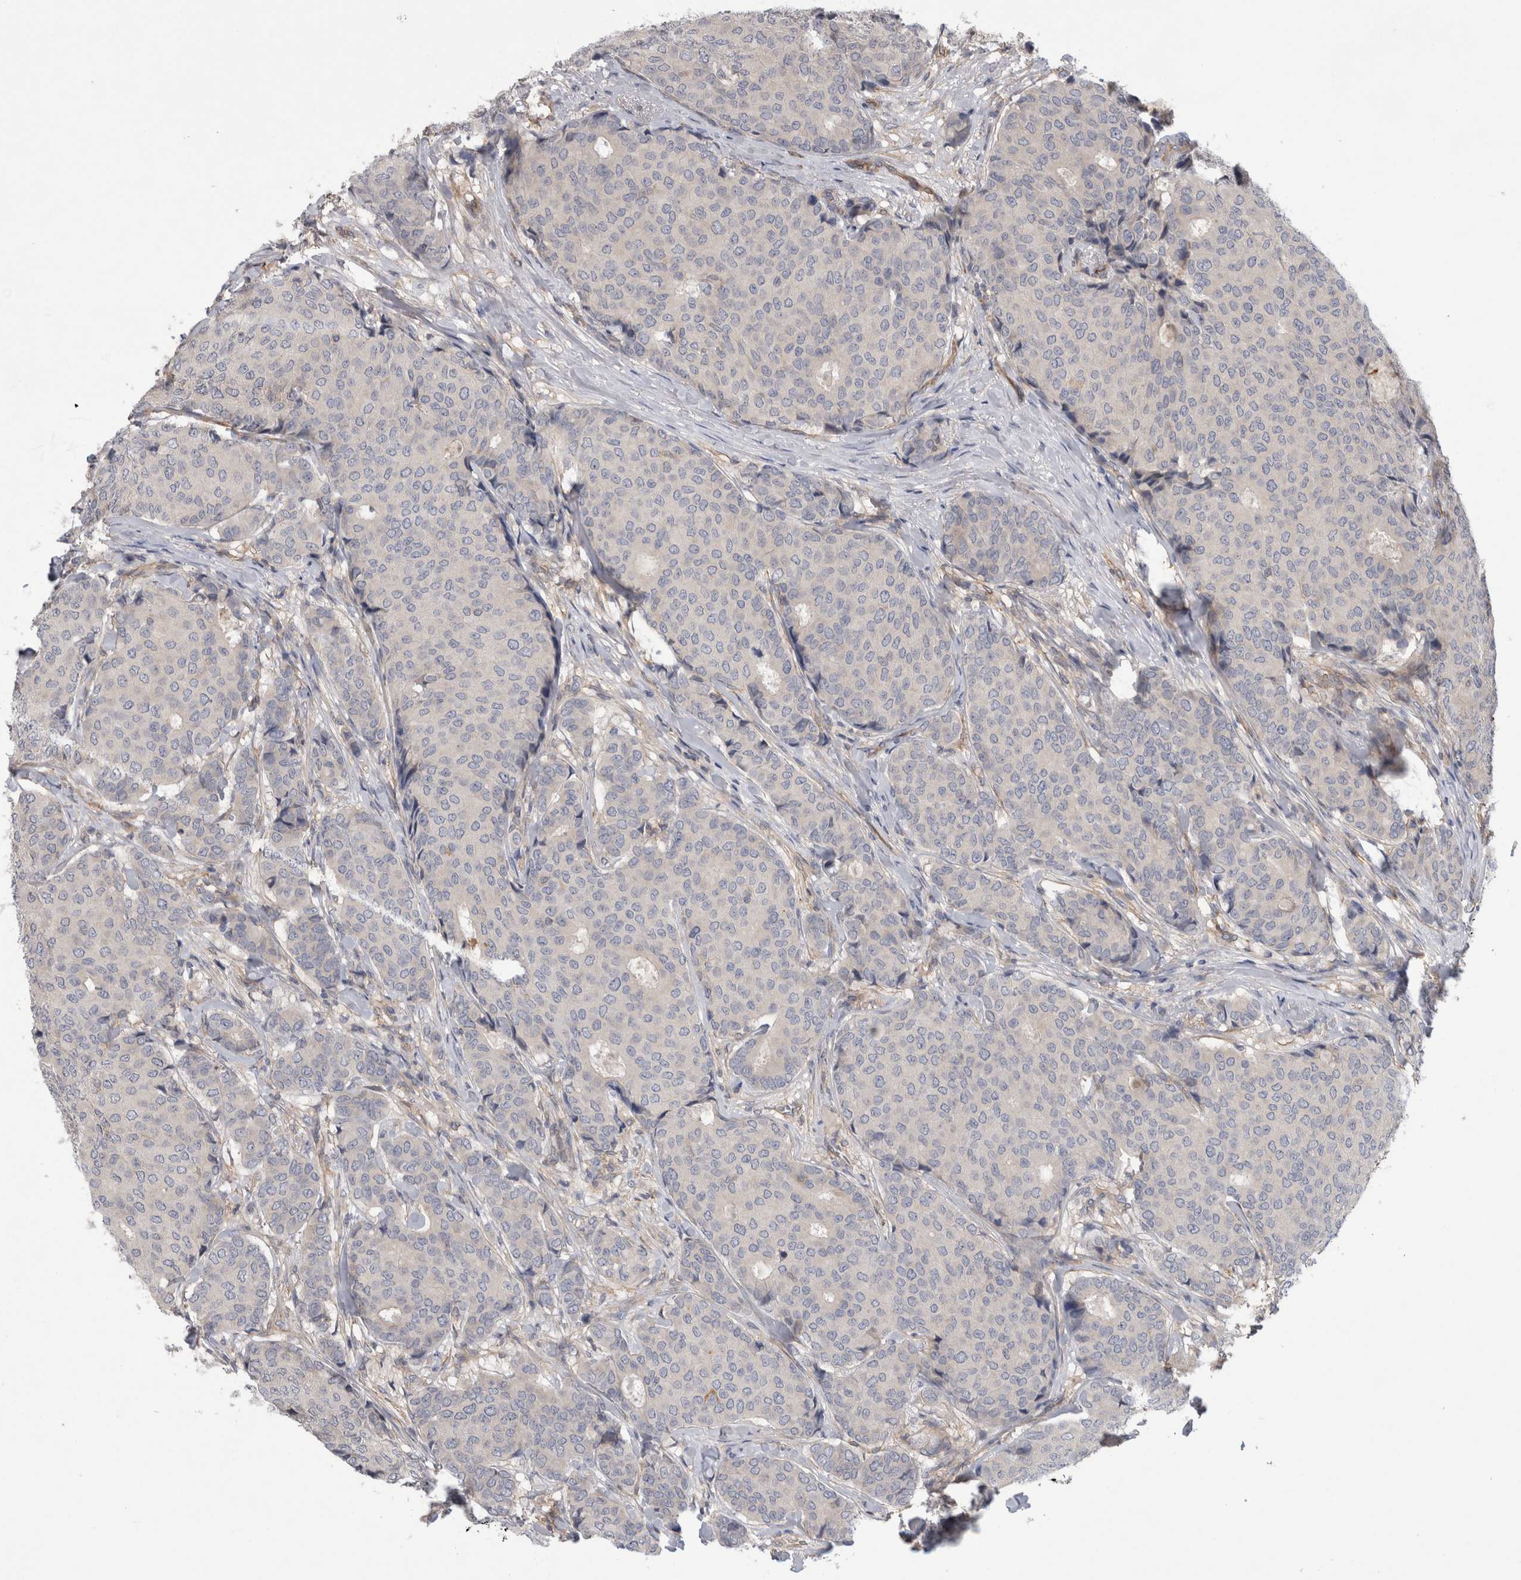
{"staining": {"intensity": "negative", "quantity": "none", "location": "none"}, "tissue": "breast cancer", "cell_type": "Tumor cells", "image_type": "cancer", "snomed": [{"axis": "morphology", "description": "Duct carcinoma"}, {"axis": "topography", "description": "Breast"}], "caption": "DAB immunohistochemical staining of infiltrating ductal carcinoma (breast) displays no significant expression in tumor cells.", "gene": "ANKFY1", "patient": {"sex": "female", "age": 75}}